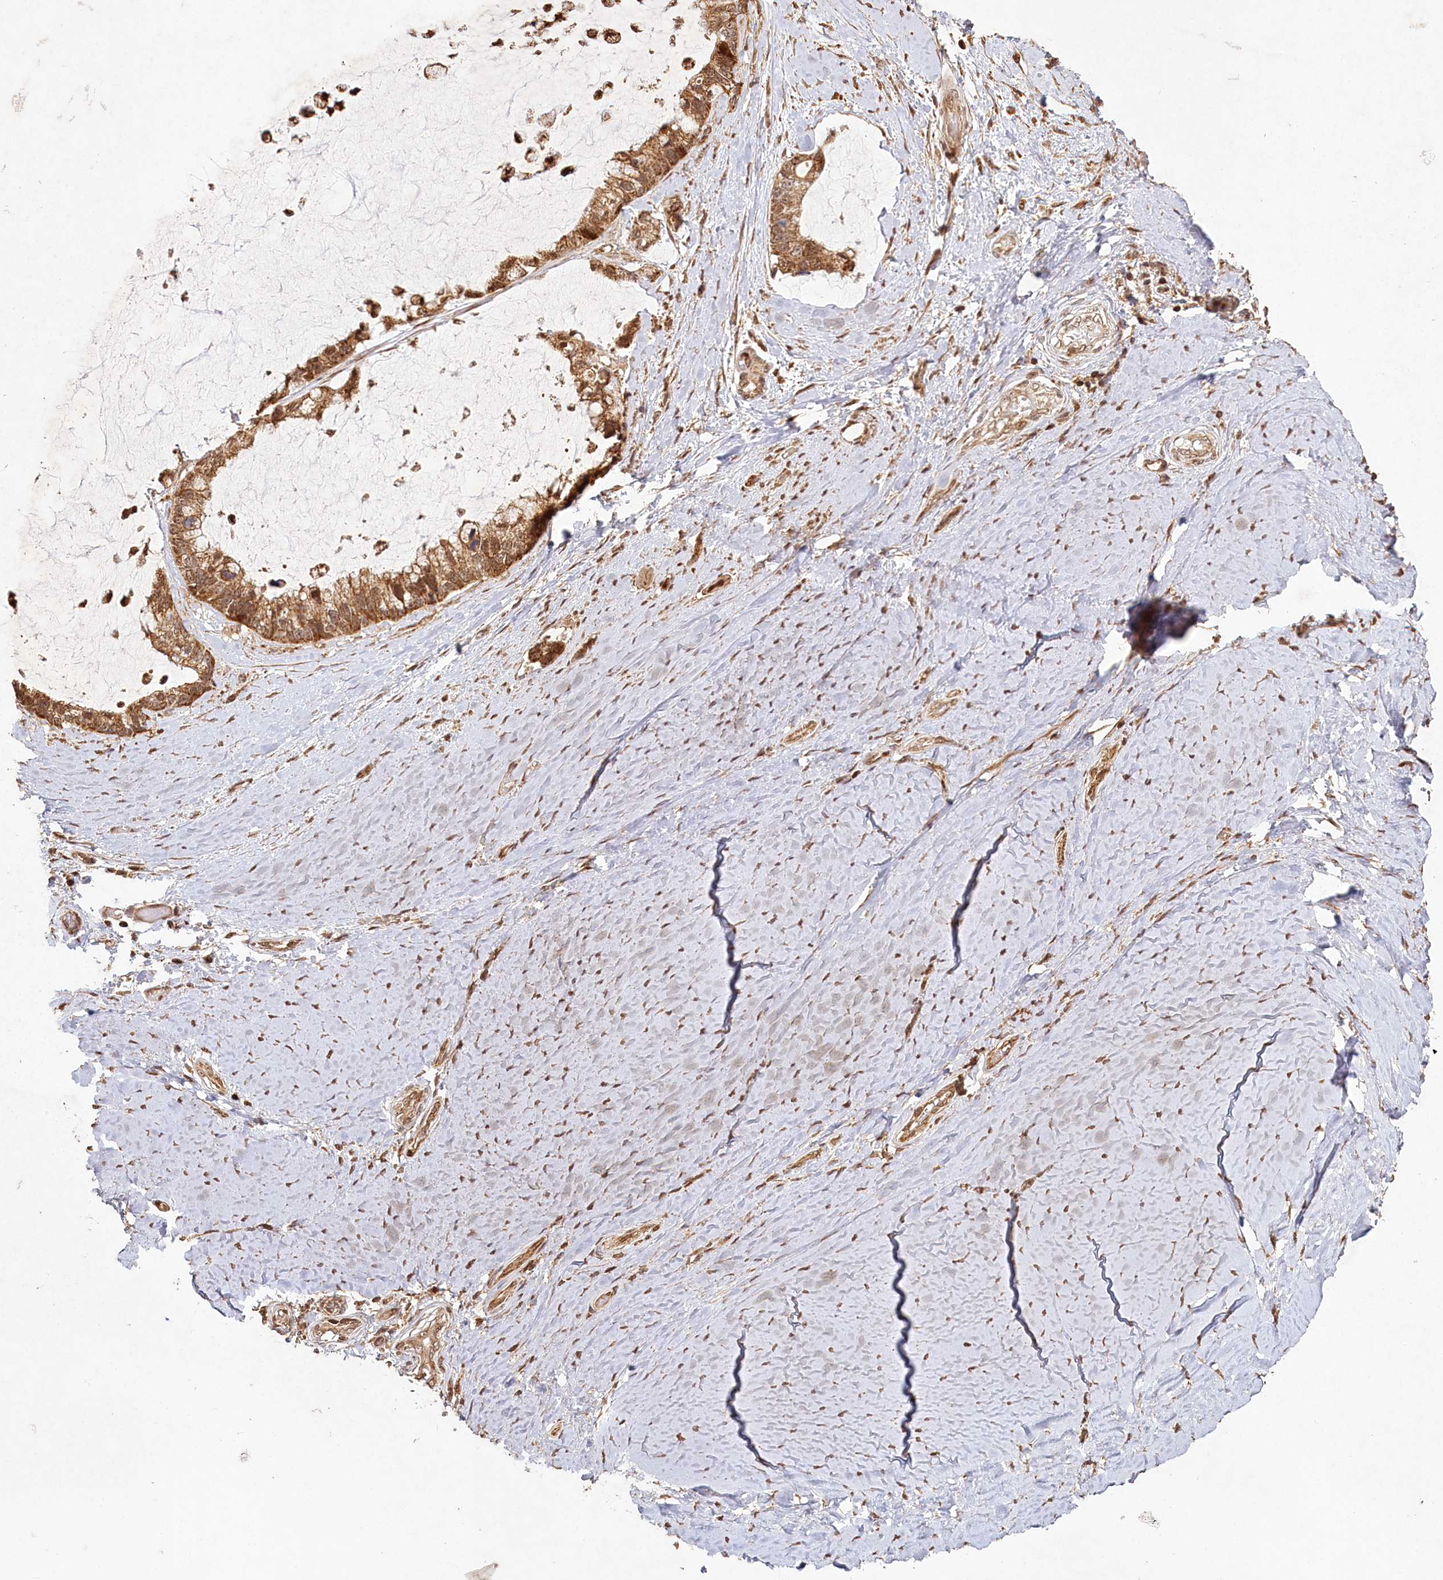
{"staining": {"intensity": "moderate", "quantity": ">75%", "location": "cytoplasmic/membranous,nuclear"}, "tissue": "ovarian cancer", "cell_type": "Tumor cells", "image_type": "cancer", "snomed": [{"axis": "morphology", "description": "Cystadenocarcinoma, mucinous, NOS"}, {"axis": "topography", "description": "Ovary"}], "caption": "Protein staining of ovarian cancer (mucinous cystadenocarcinoma) tissue demonstrates moderate cytoplasmic/membranous and nuclear staining in approximately >75% of tumor cells.", "gene": "MICU1", "patient": {"sex": "female", "age": 39}}